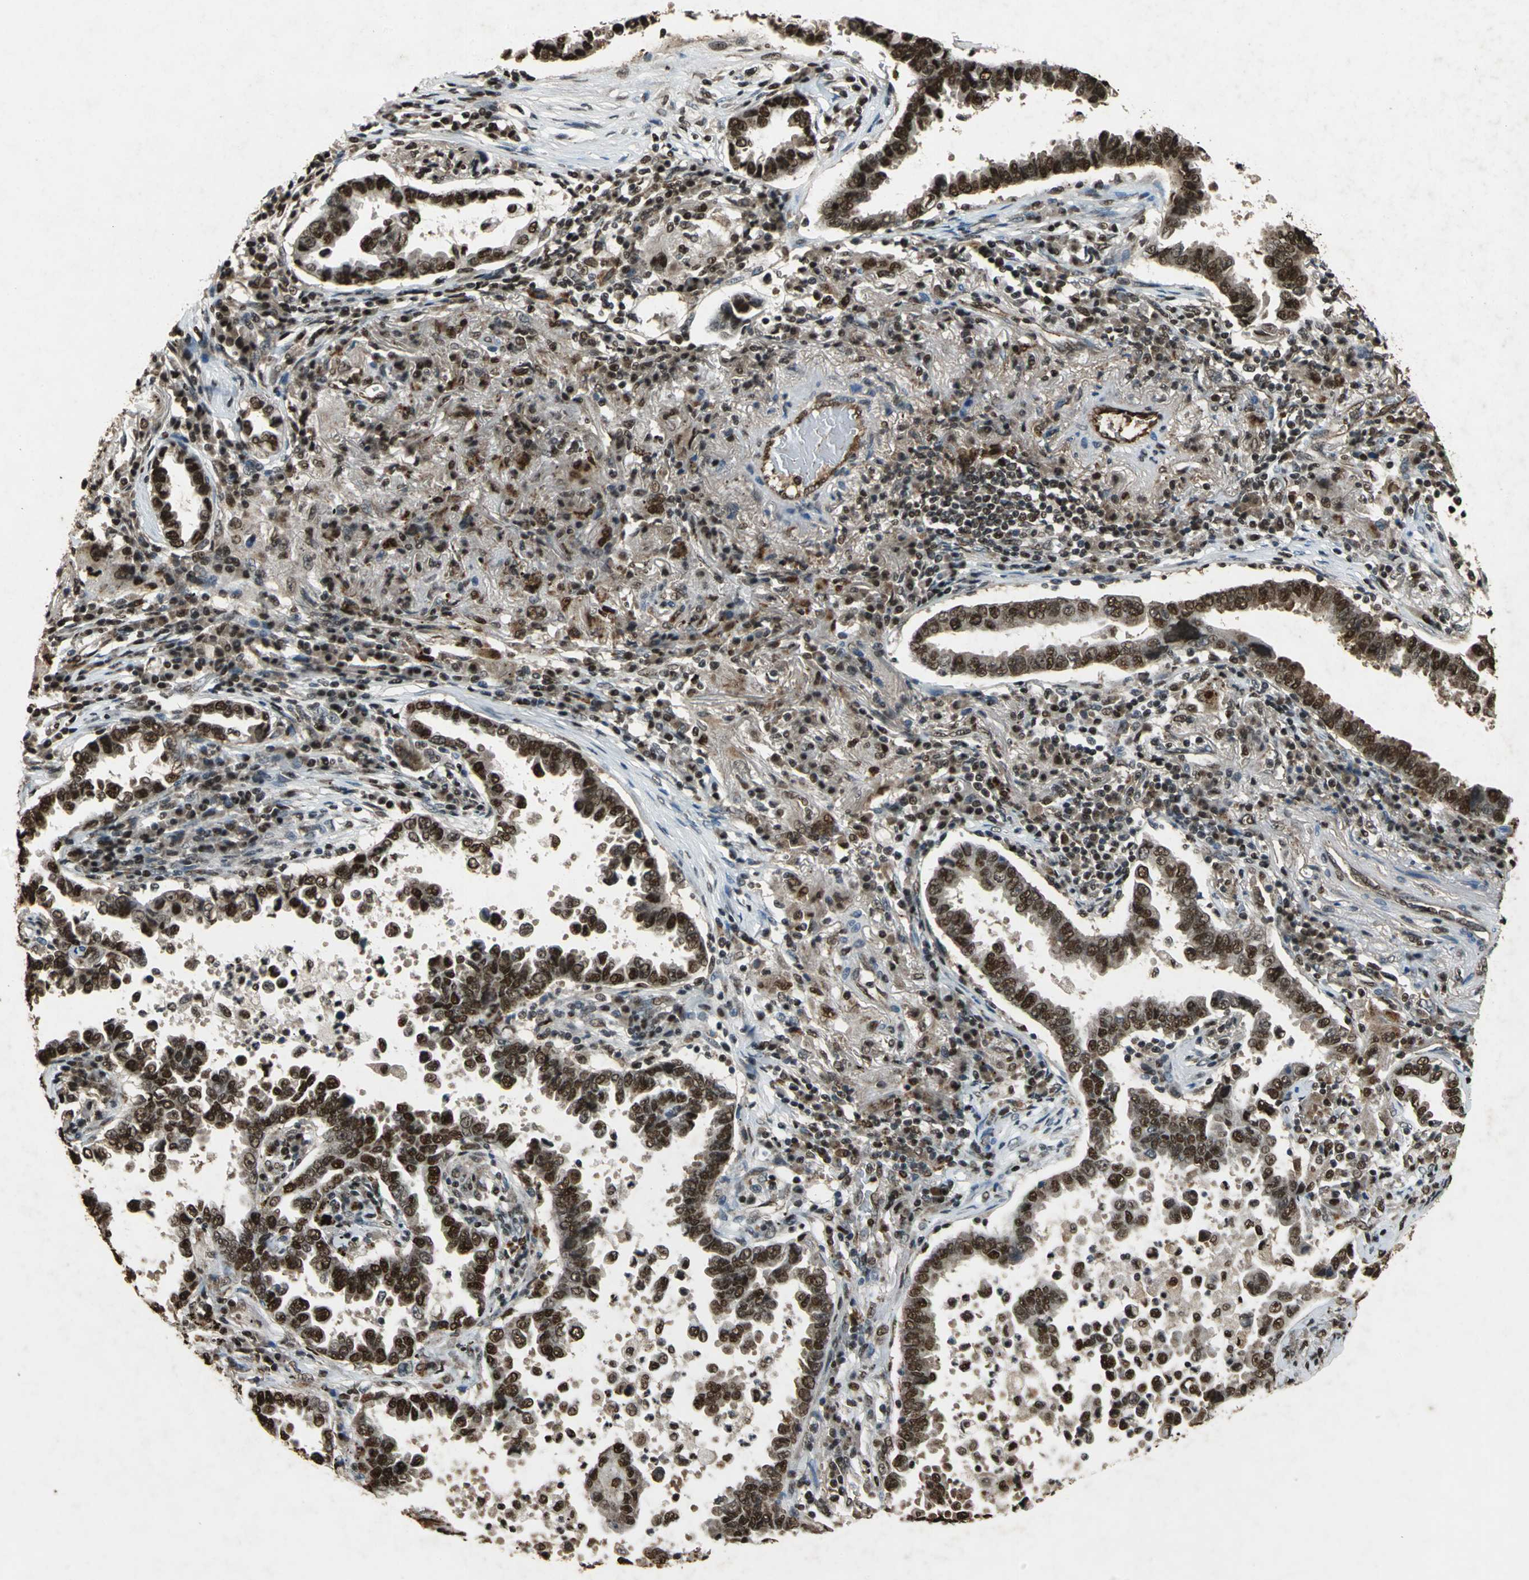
{"staining": {"intensity": "strong", "quantity": ">75%", "location": "cytoplasmic/membranous,nuclear"}, "tissue": "lung cancer", "cell_type": "Tumor cells", "image_type": "cancer", "snomed": [{"axis": "morphology", "description": "Normal tissue, NOS"}, {"axis": "morphology", "description": "Inflammation, NOS"}, {"axis": "morphology", "description": "Adenocarcinoma, NOS"}, {"axis": "topography", "description": "Lung"}], "caption": "Approximately >75% of tumor cells in lung cancer display strong cytoplasmic/membranous and nuclear protein positivity as visualized by brown immunohistochemical staining.", "gene": "ANP32A", "patient": {"sex": "female", "age": 64}}